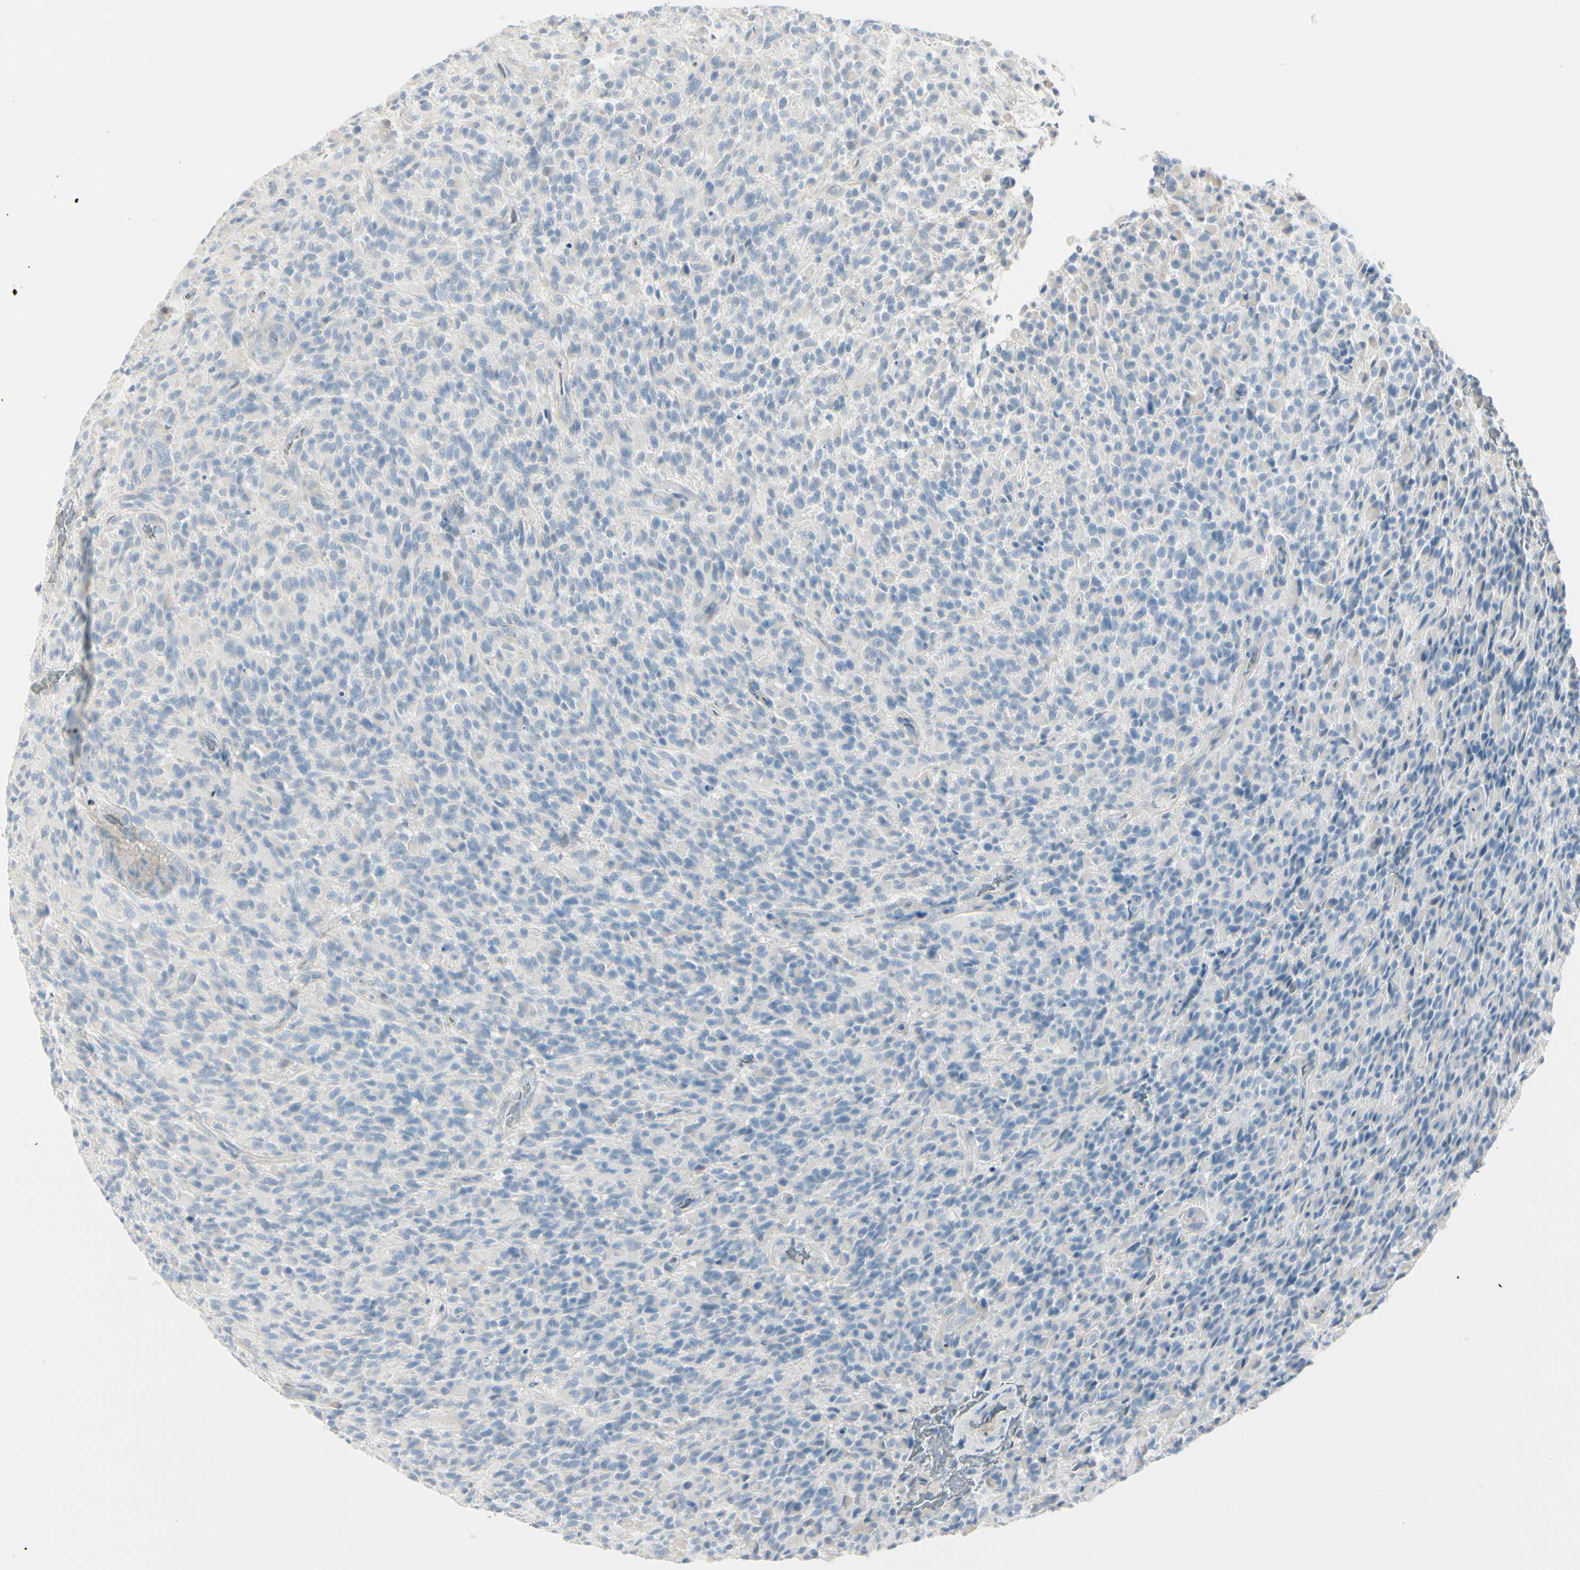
{"staining": {"intensity": "negative", "quantity": "none", "location": "none"}, "tissue": "glioma", "cell_type": "Tumor cells", "image_type": "cancer", "snomed": [{"axis": "morphology", "description": "Glioma, malignant, High grade"}, {"axis": "topography", "description": "Brain"}], "caption": "Glioma stained for a protein using immunohistochemistry (IHC) shows no positivity tumor cells.", "gene": "CDHR5", "patient": {"sex": "male", "age": 71}}